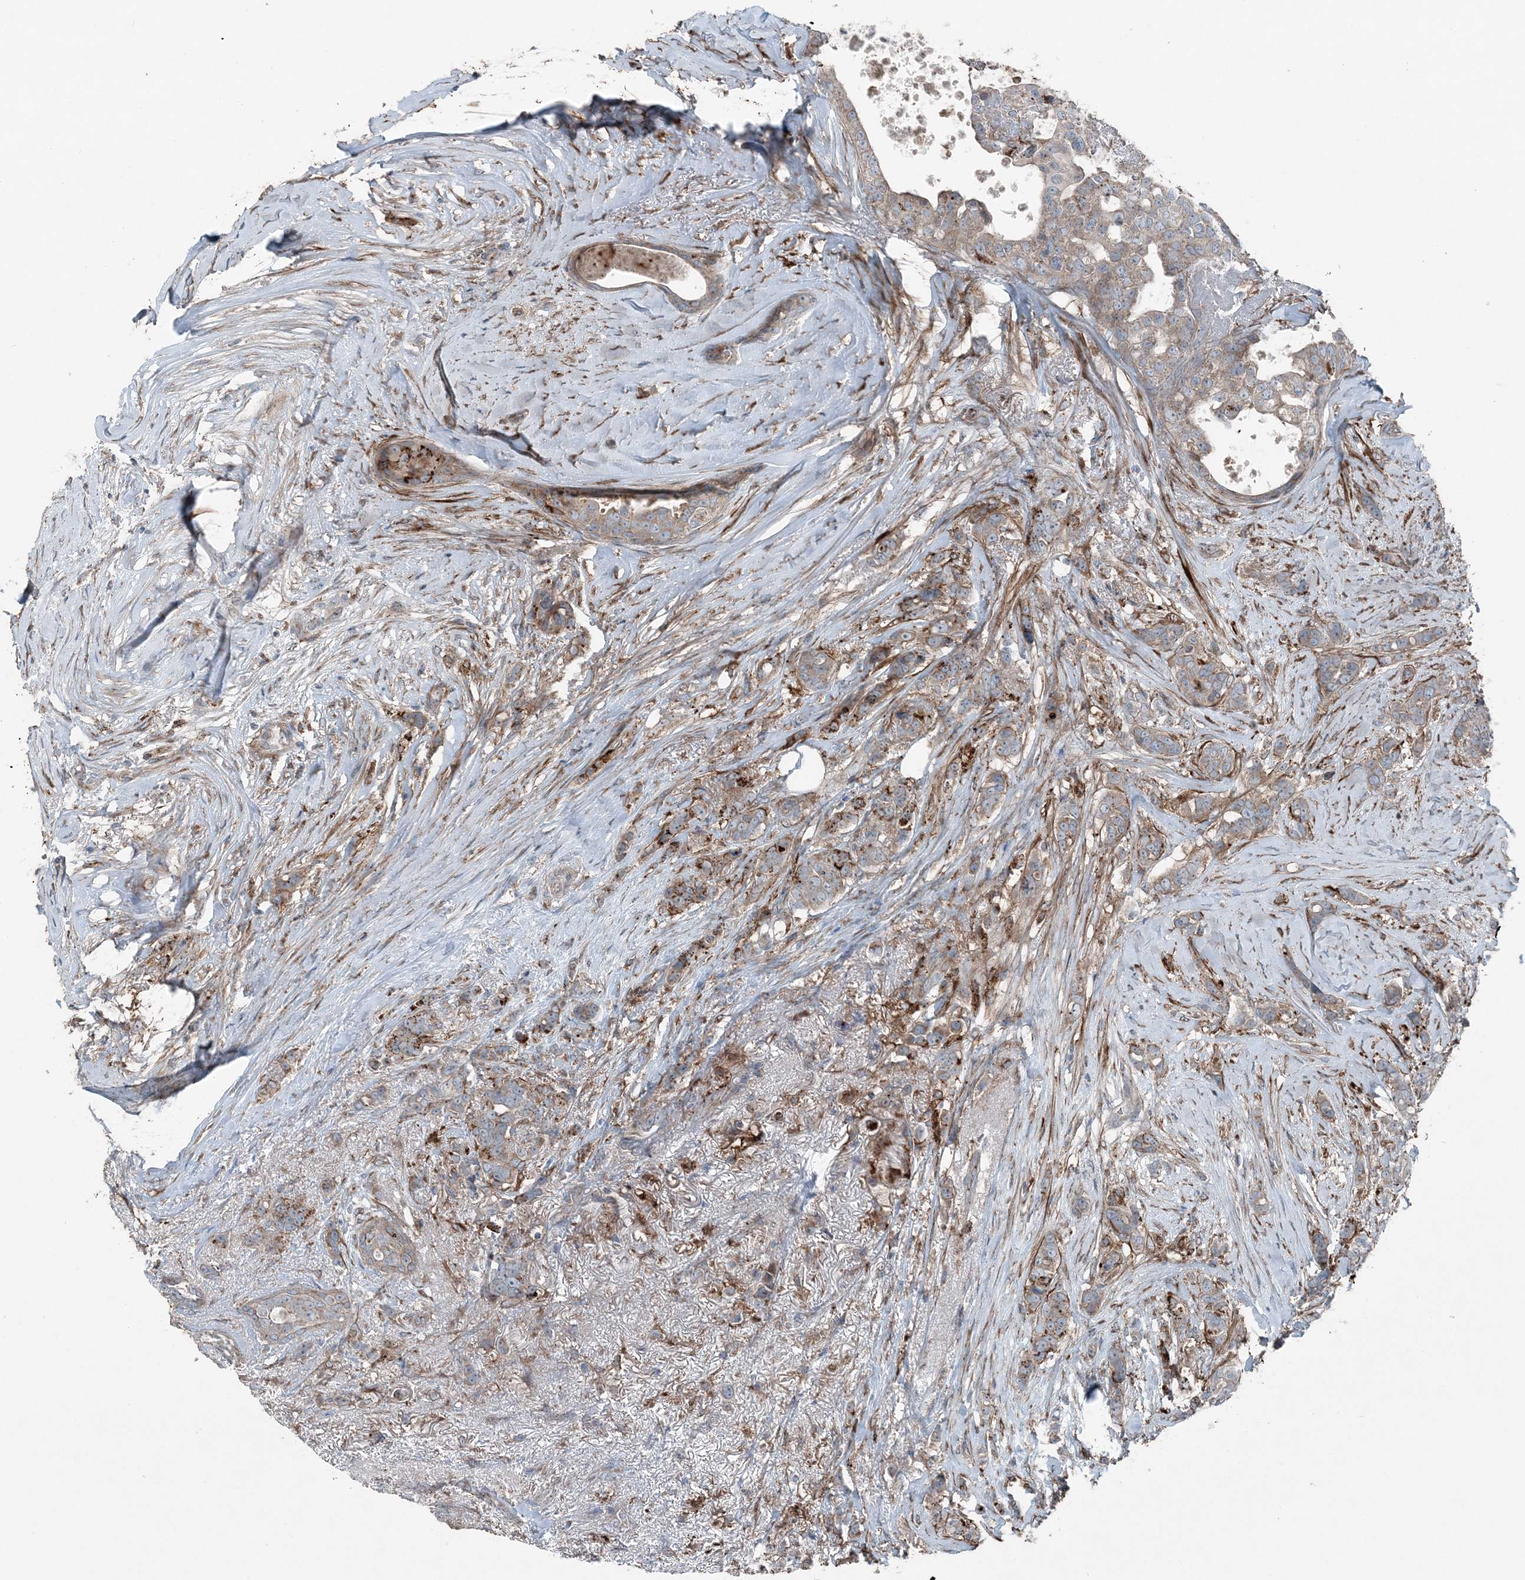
{"staining": {"intensity": "weak", "quantity": ">75%", "location": "cytoplasmic/membranous"}, "tissue": "breast cancer", "cell_type": "Tumor cells", "image_type": "cancer", "snomed": [{"axis": "morphology", "description": "Lobular carcinoma"}, {"axis": "topography", "description": "Breast"}], "caption": "High-power microscopy captured an immunohistochemistry (IHC) image of breast cancer, revealing weak cytoplasmic/membranous staining in approximately >75% of tumor cells.", "gene": "KY", "patient": {"sex": "female", "age": 51}}